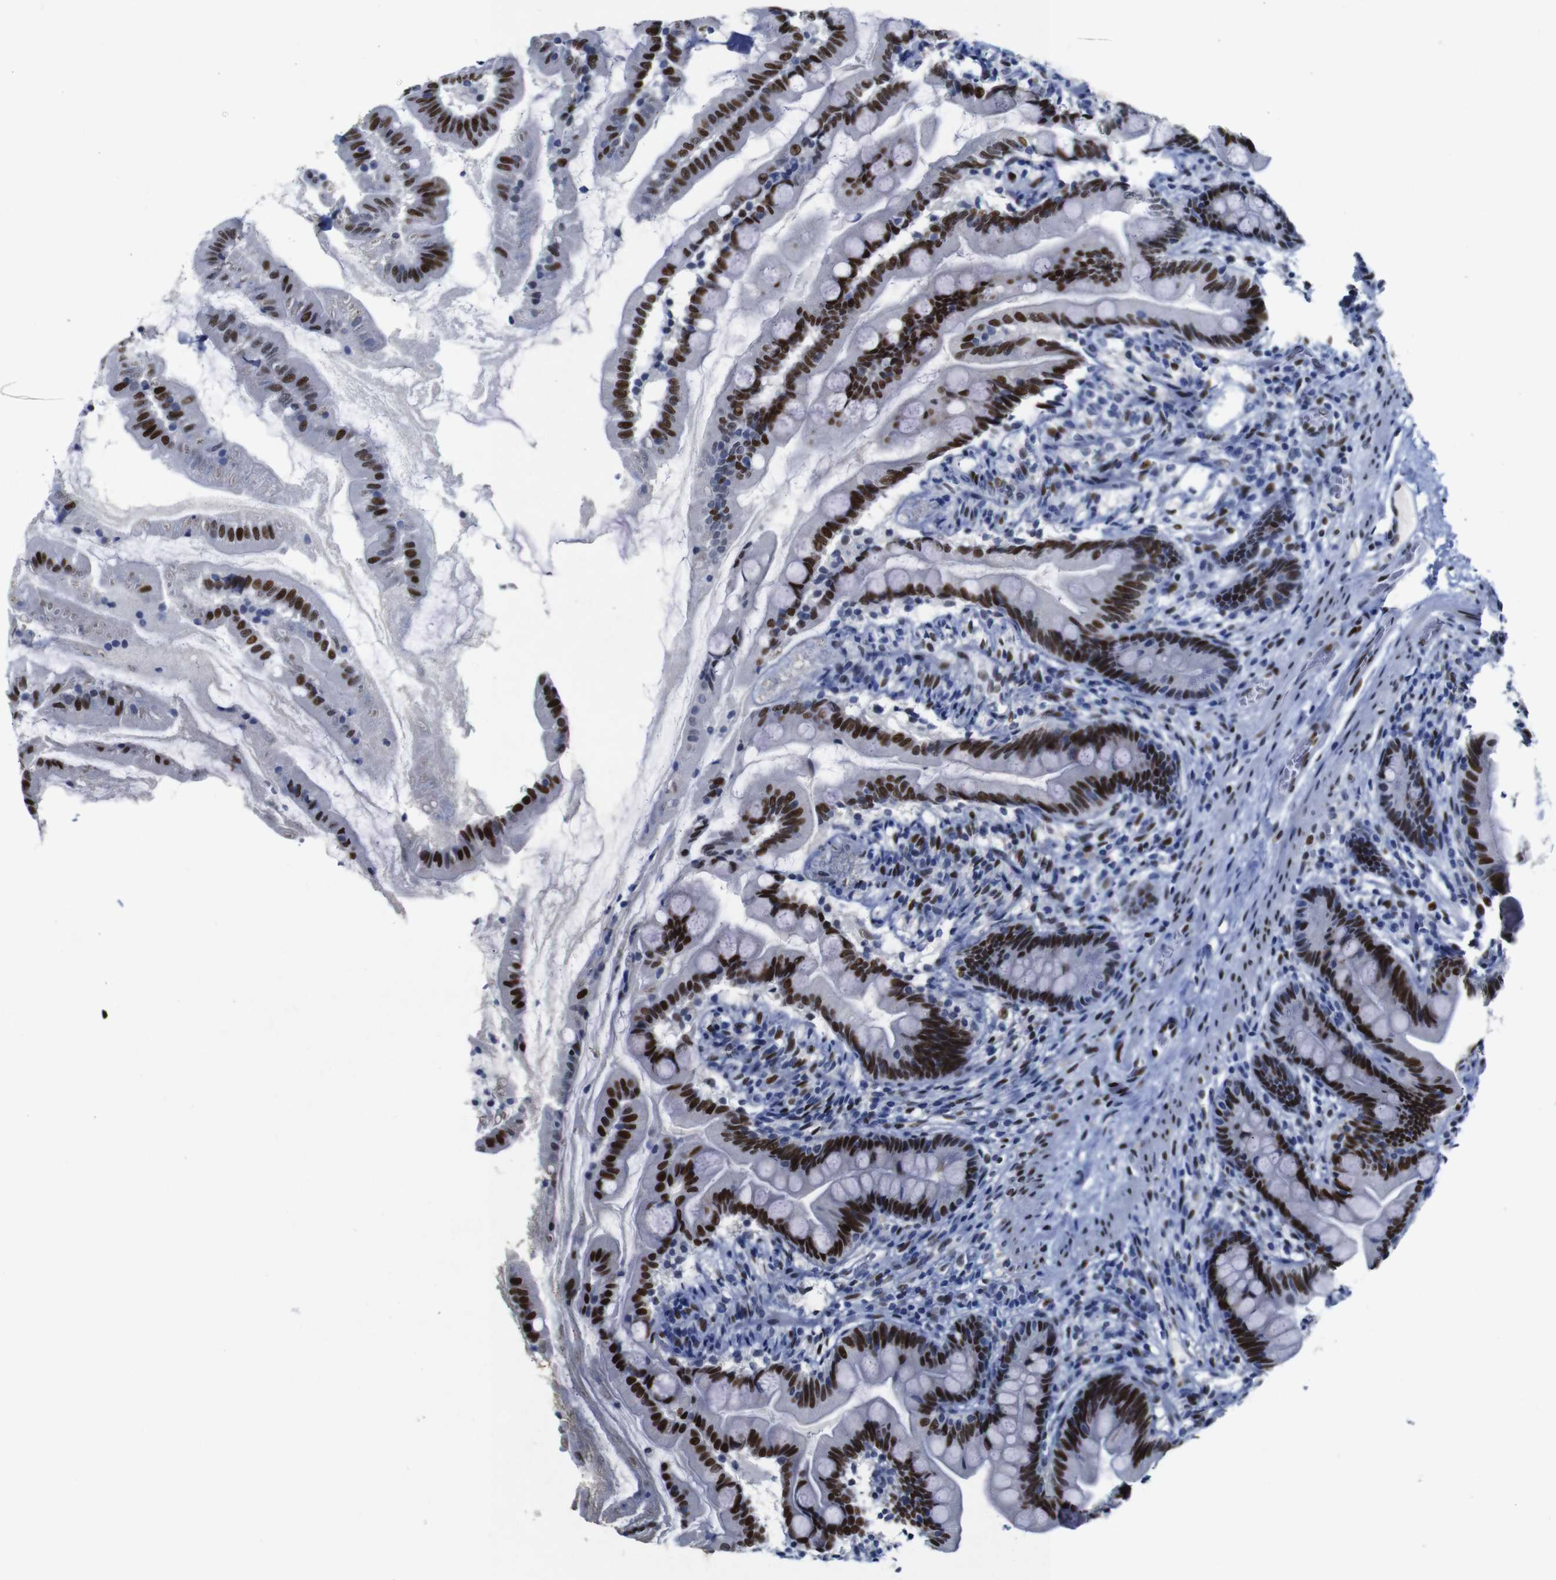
{"staining": {"intensity": "strong", "quantity": ">75%", "location": "nuclear"}, "tissue": "small intestine", "cell_type": "Glandular cells", "image_type": "normal", "snomed": [{"axis": "morphology", "description": "Normal tissue, NOS"}, {"axis": "topography", "description": "Small intestine"}], "caption": "Immunohistochemistry (IHC) image of benign small intestine: human small intestine stained using immunohistochemistry reveals high levels of strong protein expression localized specifically in the nuclear of glandular cells, appearing as a nuclear brown color.", "gene": "FOSL2", "patient": {"sex": "female", "age": 56}}